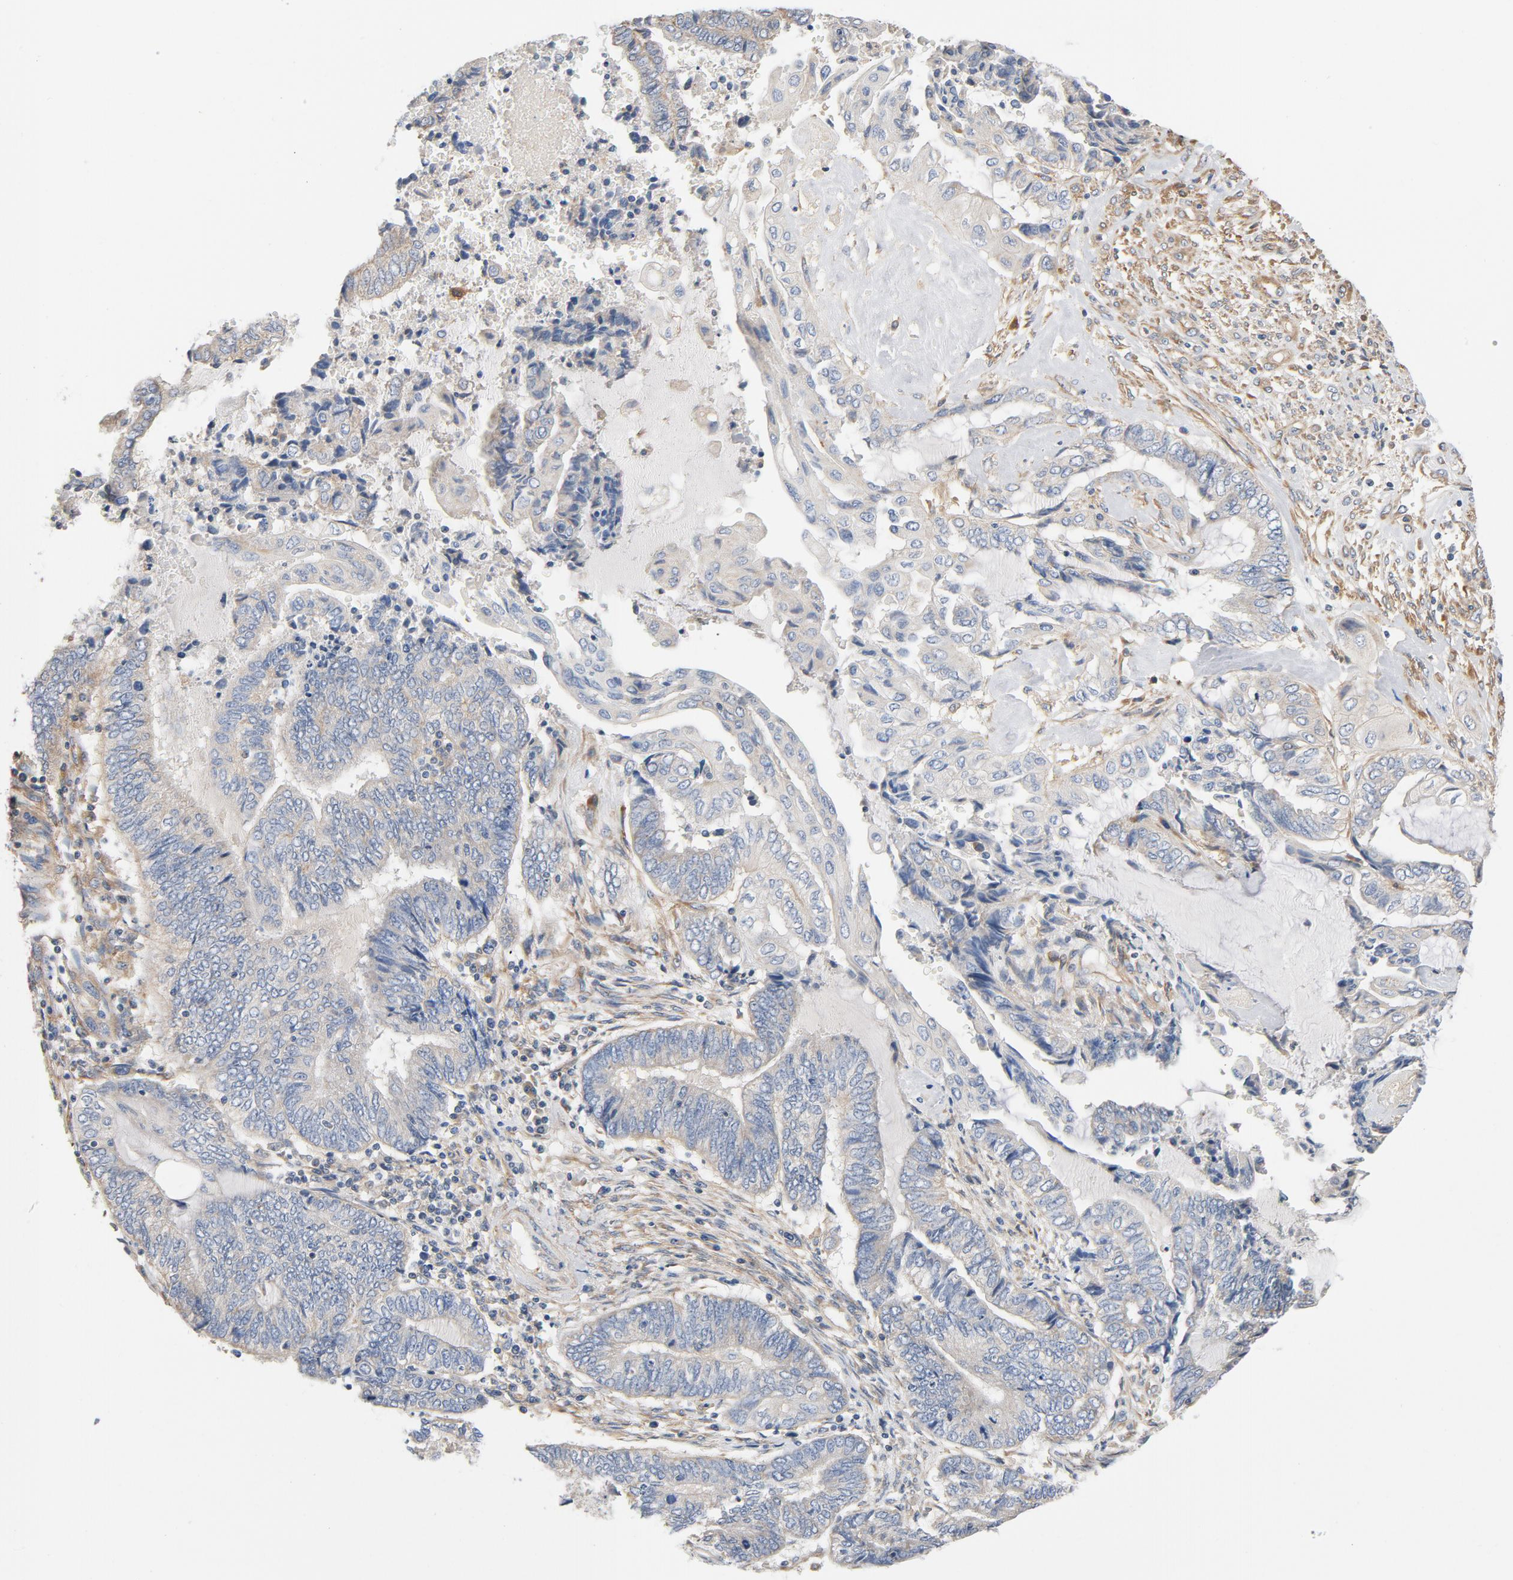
{"staining": {"intensity": "negative", "quantity": "none", "location": "none"}, "tissue": "endometrial cancer", "cell_type": "Tumor cells", "image_type": "cancer", "snomed": [{"axis": "morphology", "description": "Adenocarcinoma, NOS"}, {"axis": "topography", "description": "Uterus"}, {"axis": "topography", "description": "Endometrium"}], "caption": "Tumor cells show no significant protein staining in endometrial adenocarcinoma.", "gene": "ILK", "patient": {"sex": "female", "age": 70}}